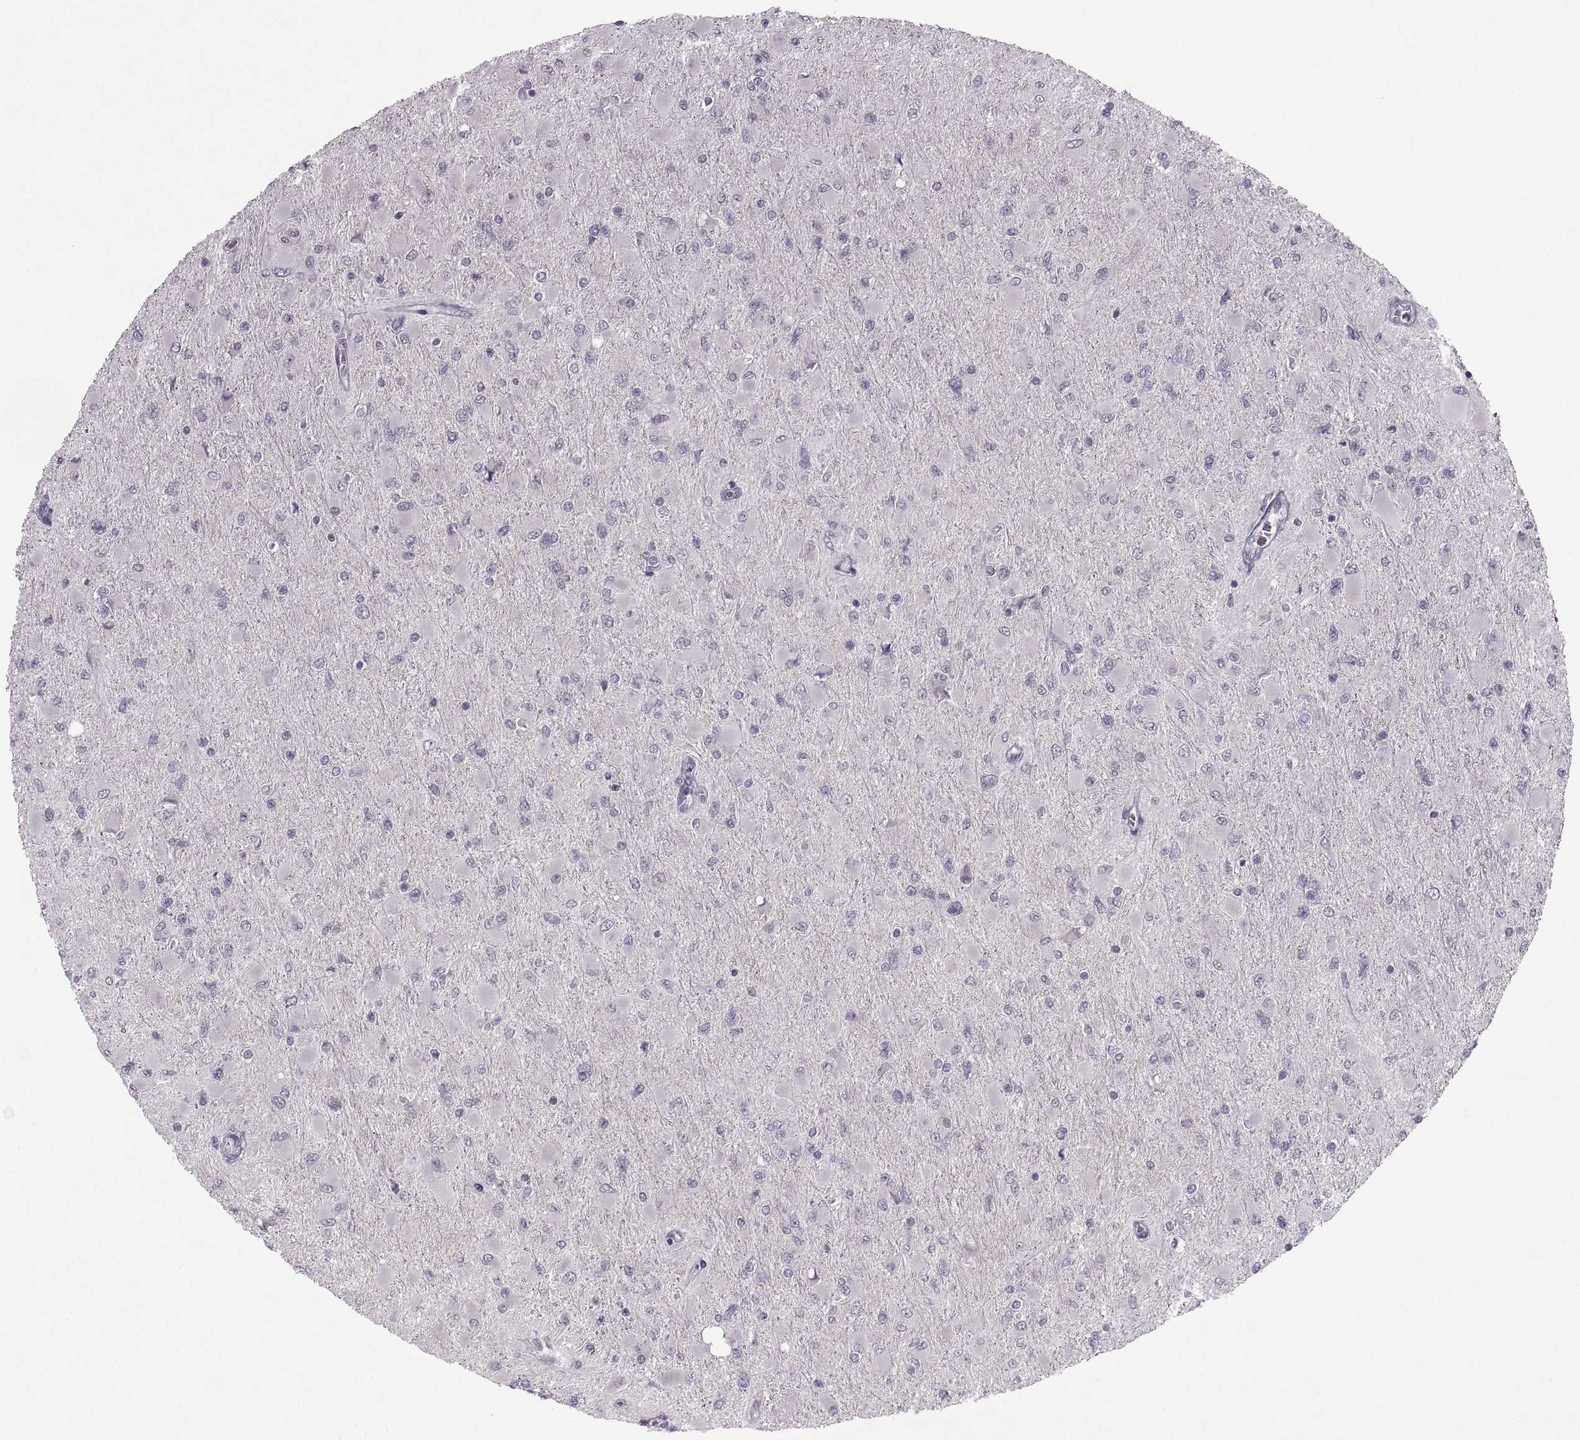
{"staining": {"intensity": "negative", "quantity": "none", "location": "none"}, "tissue": "glioma", "cell_type": "Tumor cells", "image_type": "cancer", "snomed": [{"axis": "morphology", "description": "Glioma, malignant, High grade"}, {"axis": "topography", "description": "Cerebral cortex"}], "caption": "A histopathology image of glioma stained for a protein displays no brown staining in tumor cells.", "gene": "MGAT4D", "patient": {"sex": "female", "age": 36}}